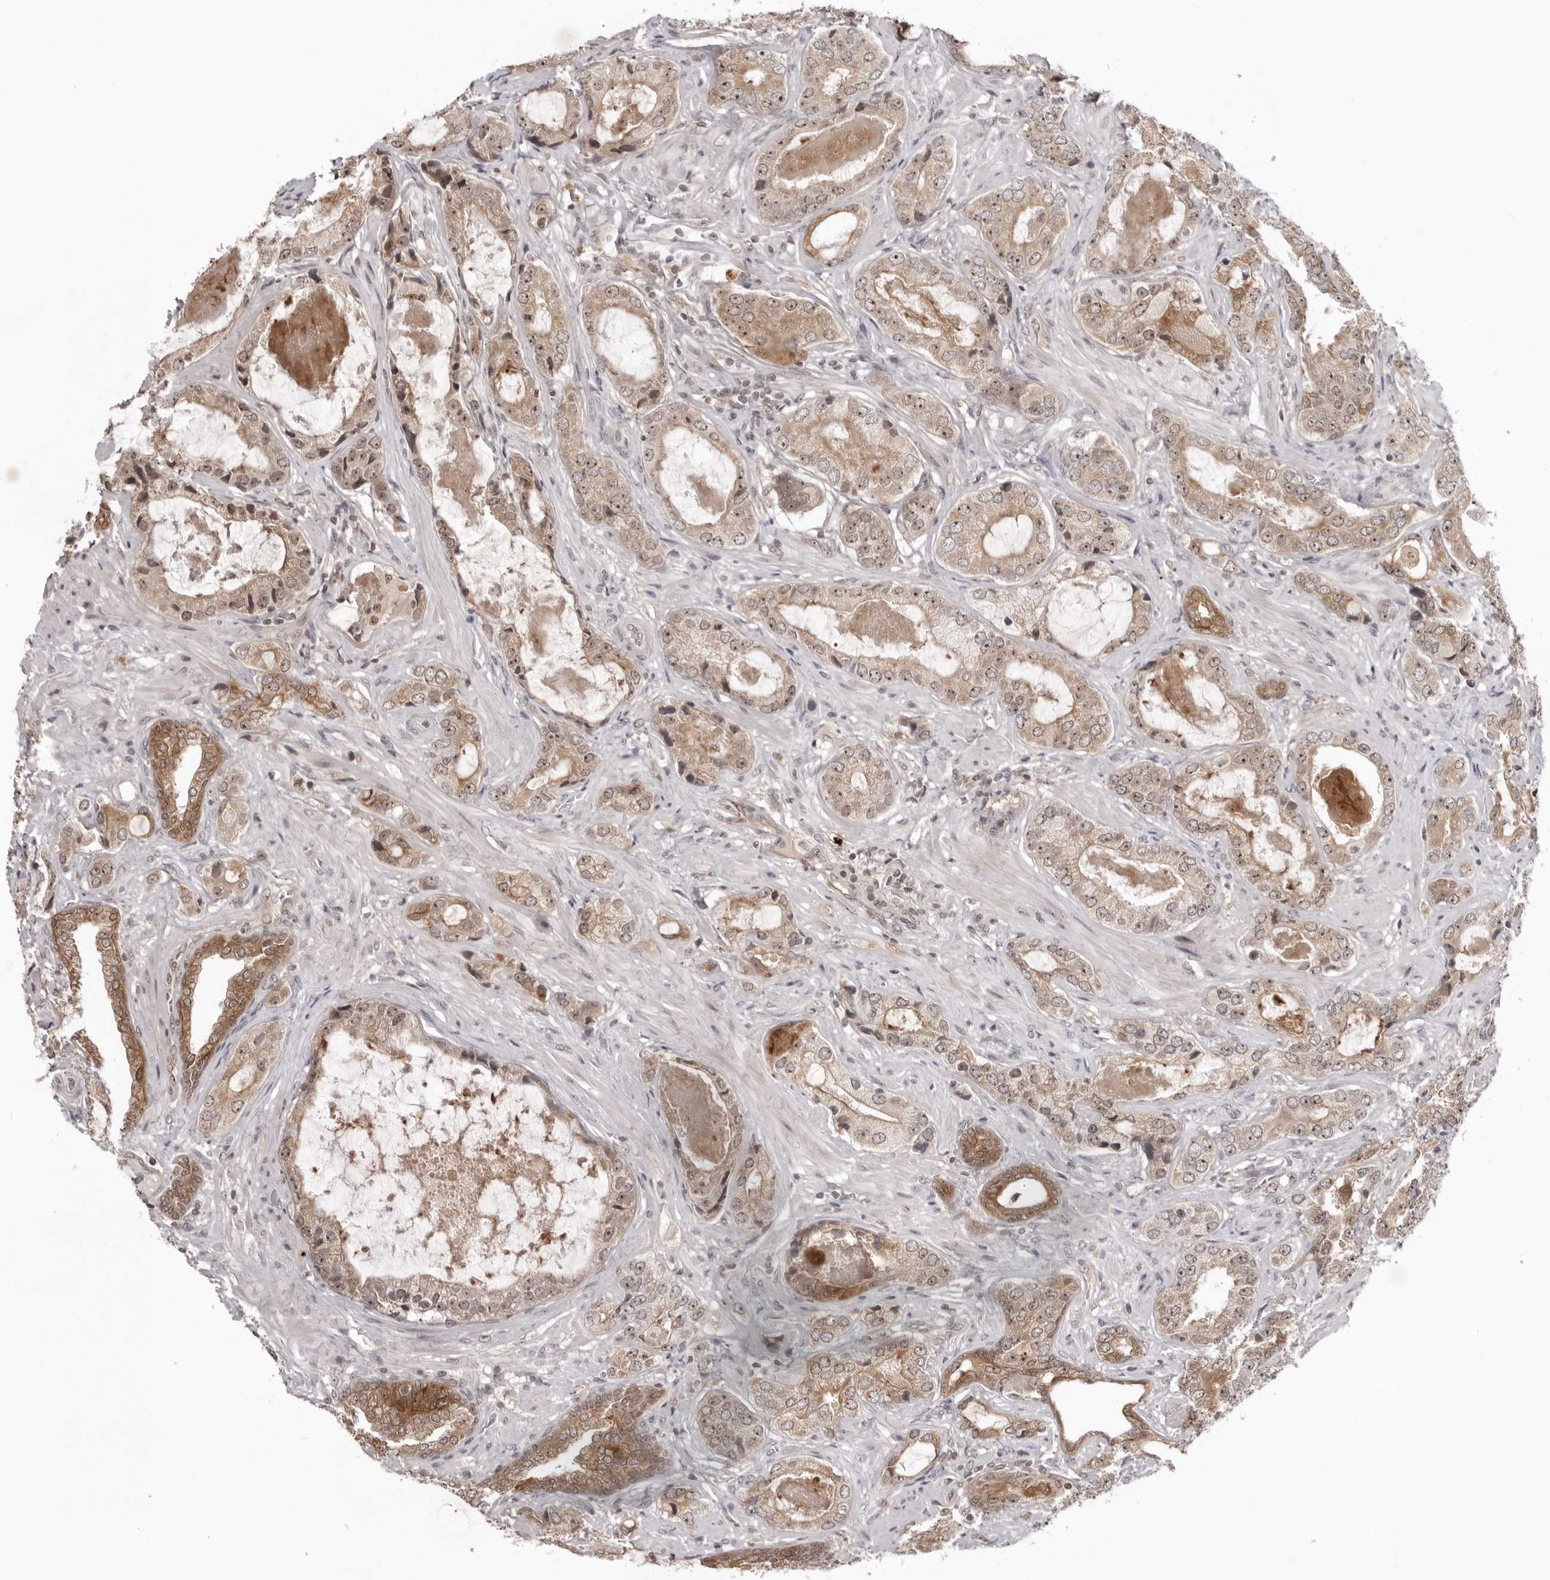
{"staining": {"intensity": "moderate", "quantity": ">75%", "location": "cytoplasmic/membranous,nuclear"}, "tissue": "prostate cancer", "cell_type": "Tumor cells", "image_type": "cancer", "snomed": [{"axis": "morphology", "description": "Normal tissue, NOS"}, {"axis": "morphology", "description": "Adenocarcinoma, High grade"}, {"axis": "topography", "description": "Prostate"}, {"axis": "topography", "description": "Peripheral nerve tissue"}], "caption": "There is medium levels of moderate cytoplasmic/membranous and nuclear positivity in tumor cells of high-grade adenocarcinoma (prostate), as demonstrated by immunohistochemical staining (brown color).", "gene": "EXOSC10", "patient": {"sex": "male", "age": 59}}